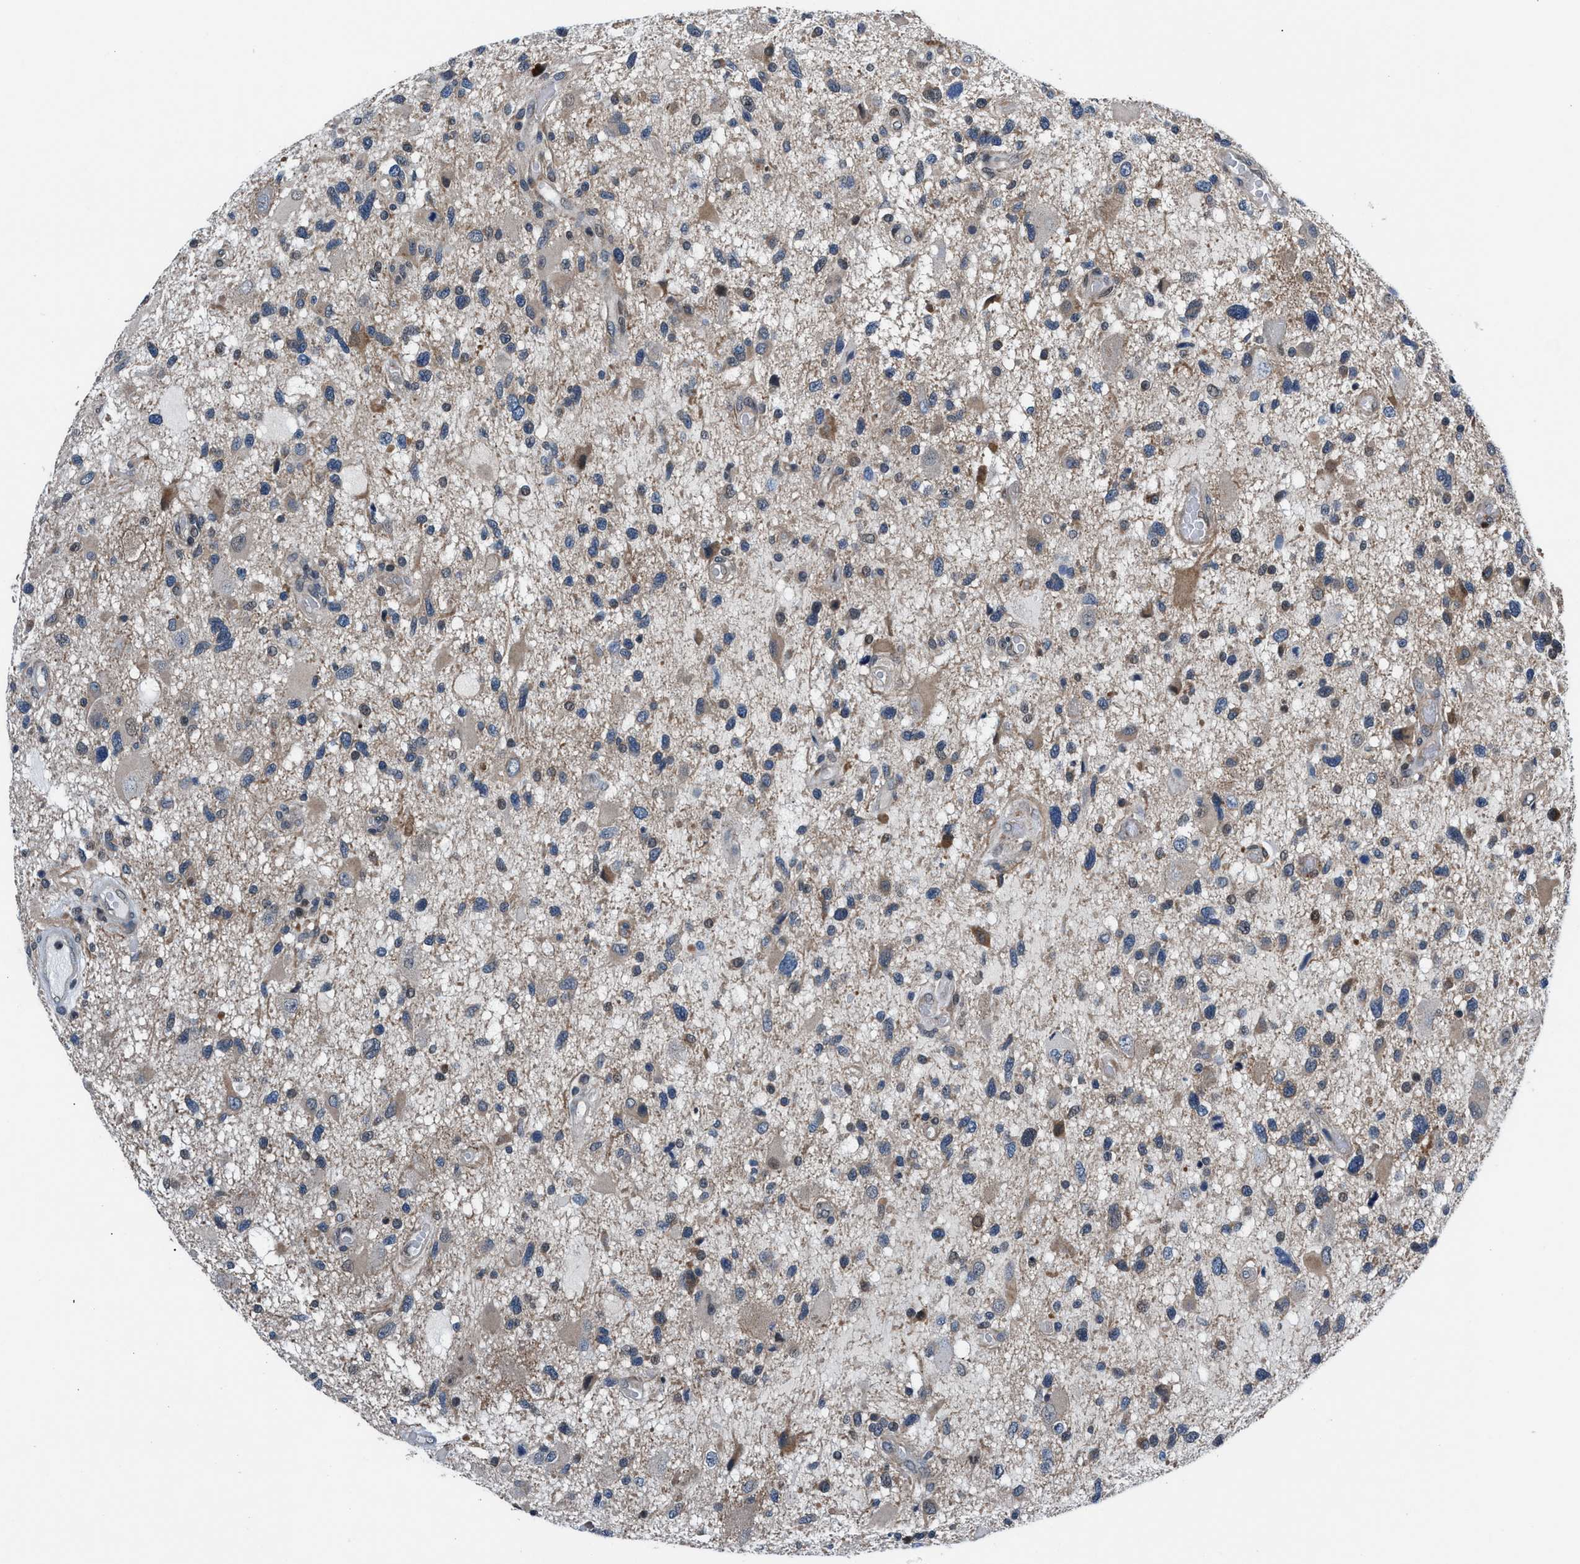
{"staining": {"intensity": "moderate", "quantity": "<25%", "location": "cytoplasmic/membranous"}, "tissue": "glioma", "cell_type": "Tumor cells", "image_type": "cancer", "snomed": [{"axis": "morphology", "description": "Glioma, malignant, High grade"}, {"axis": "topography", "description": "Brain"}], "caption": "An IHC histopathology image of tumor tissue is shown. Protein staining in brown highlights moderate cytoplasmic/membranous positivity in glioma within tumor cells.", "gene": "PRPSAP2", "patient": {"sex": "male", "age": 33}}